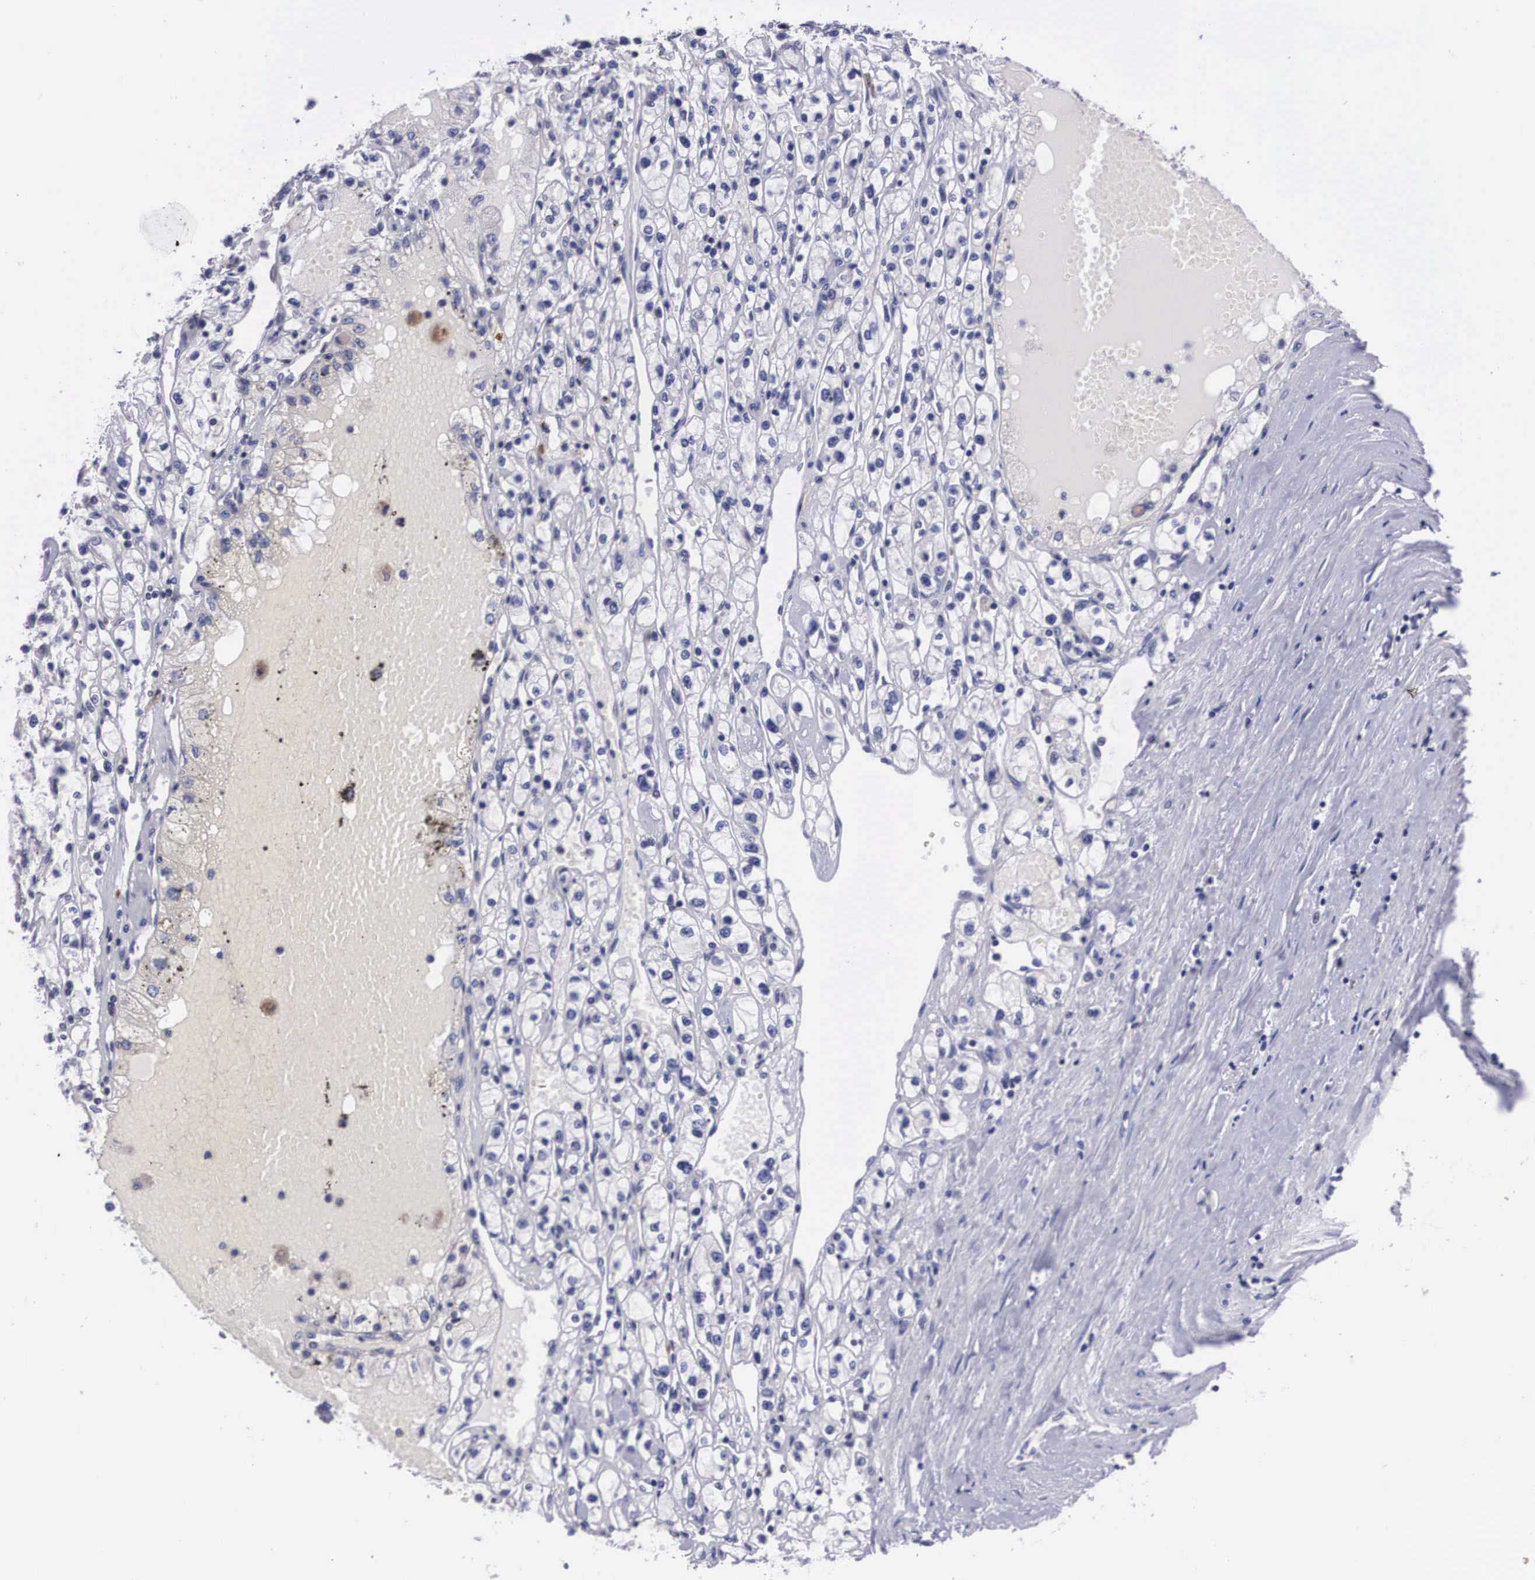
{"staining": {"intensity": "negative", "quantity": "none", "location": "none"}, "tissue": "renal cancer", "cell_type": "Tumor cells", "image_type": "cancer", "snomed": [{"axis": "morphology", "description": "Adenocarcinoma, NOS"}, {"axis": "topography", "description": "Kidney"}], "caption": "Tumor cells are negative for brown protein staining in renal cancer (adenocarcinoma).", "gene": "CRELD2", "patient": {"sex": "male", "age": 56}}